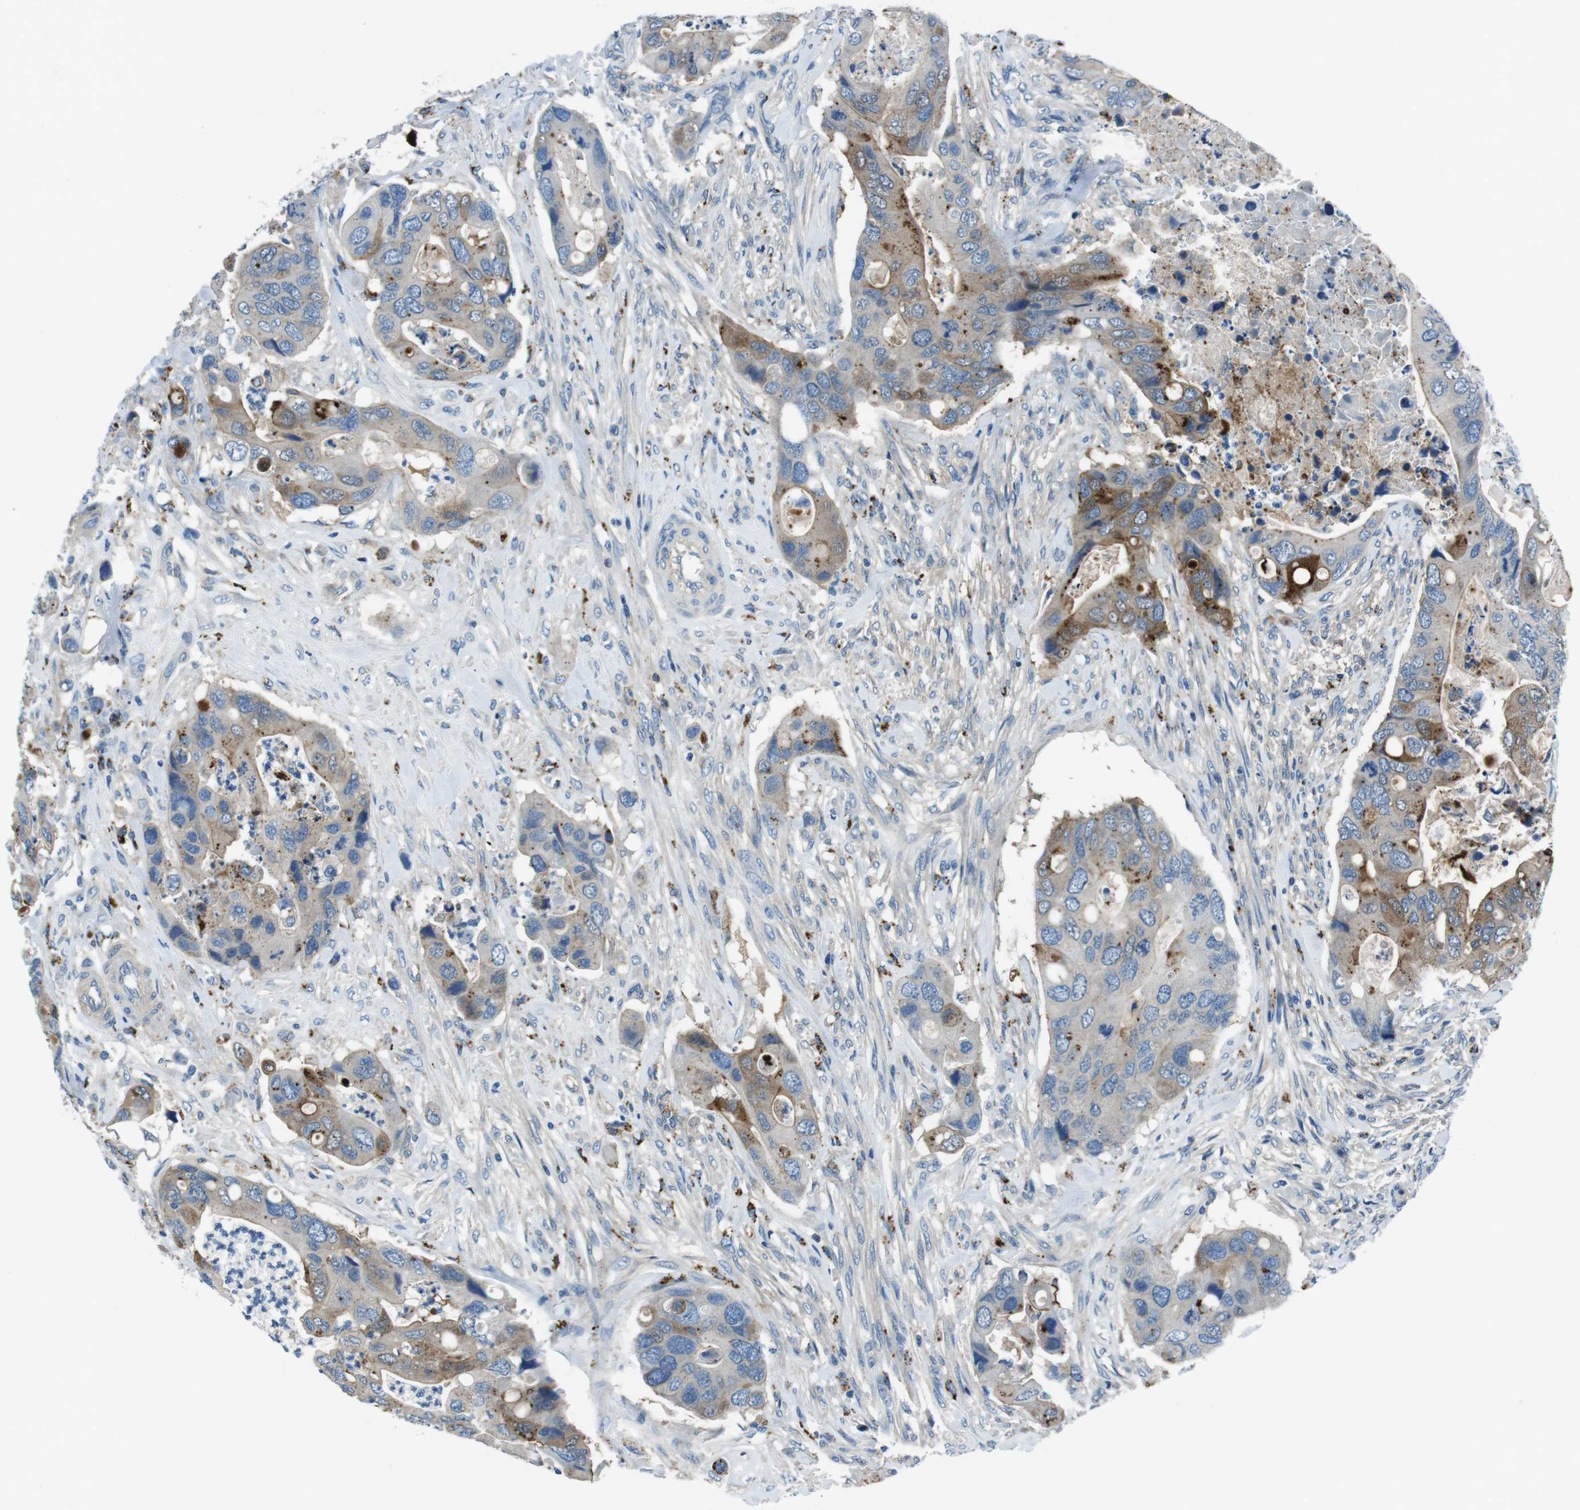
{"staining": {"intensity": "moderate", "quantity": "25%-75%", "location": "cytoplasmic/membranous"}, "tissue": "colorectal cancer", "cell_type": "Tumor cells", "image_type": "cancer", "snomed": [{"axis": "morphology", "description": "Adenocarcinoma, NOS"}, {"axis": "topography", "description": "Rectum"}], "caption": "Protein staining reveals moderate cytoplasmic/membranous positivity in about 25%-75% of tumor cells in adenocarcinoma (colorectal).", "gene": "TULP3", "patient": {"sex": "female", "age": 57}}